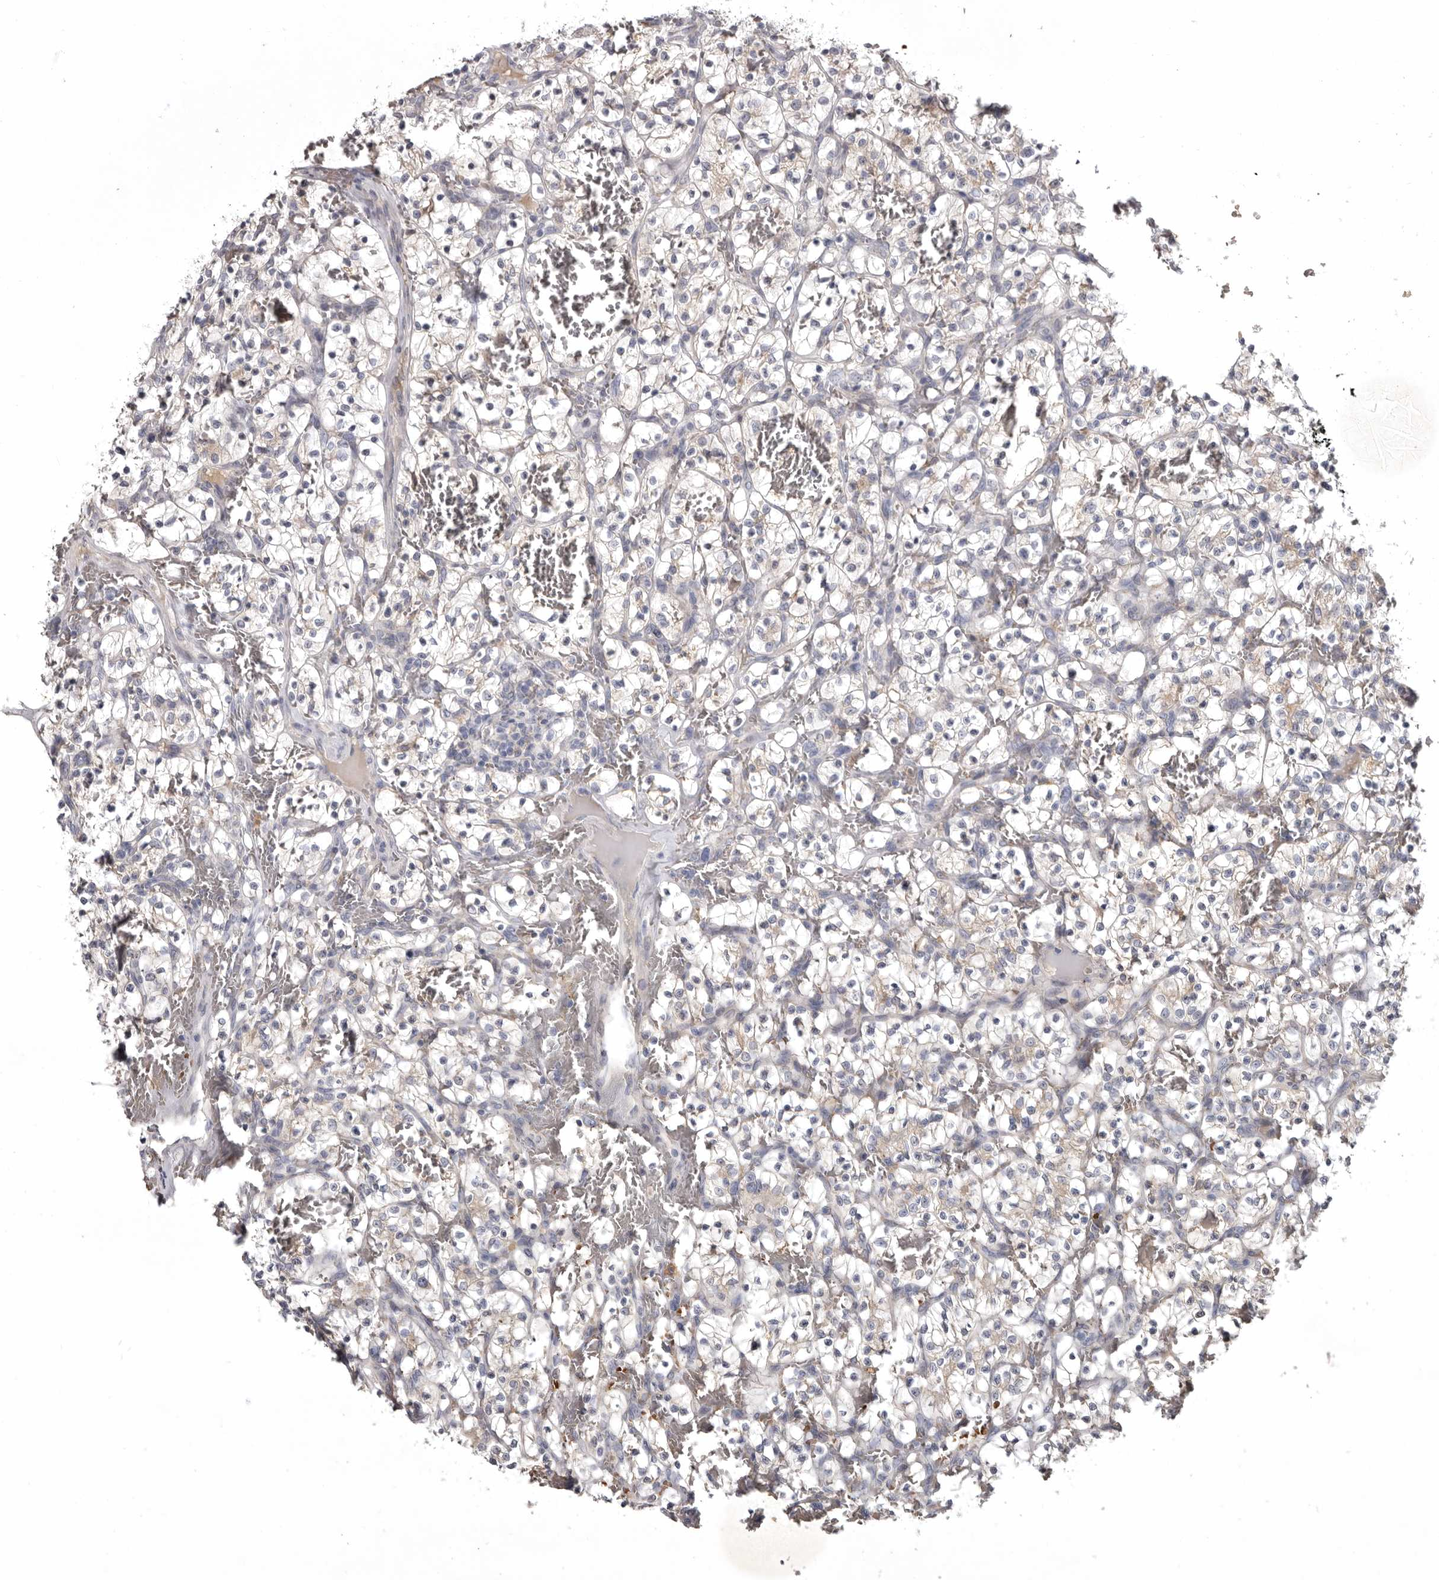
{"staining": {"intensity": "weak", "quantity": "<25%", "location": "cytoplasmic/membranous"}, "tissue": "renal cancer", "cell_type": "Tumor cells", "image_type": "cancer", "snomed": [{"axis": "morphology", "description": "Adenocarcinoma, NOS"}, {"axis": "topography", "description": "Kidney"}], "caption": "DAB immunohistochemical staining of renal cancer (adenocarcinoma) demonstrates no significant staining in tumor cells.", "gene": "NENF", "patient": {"sex": "female", "age": 57}}